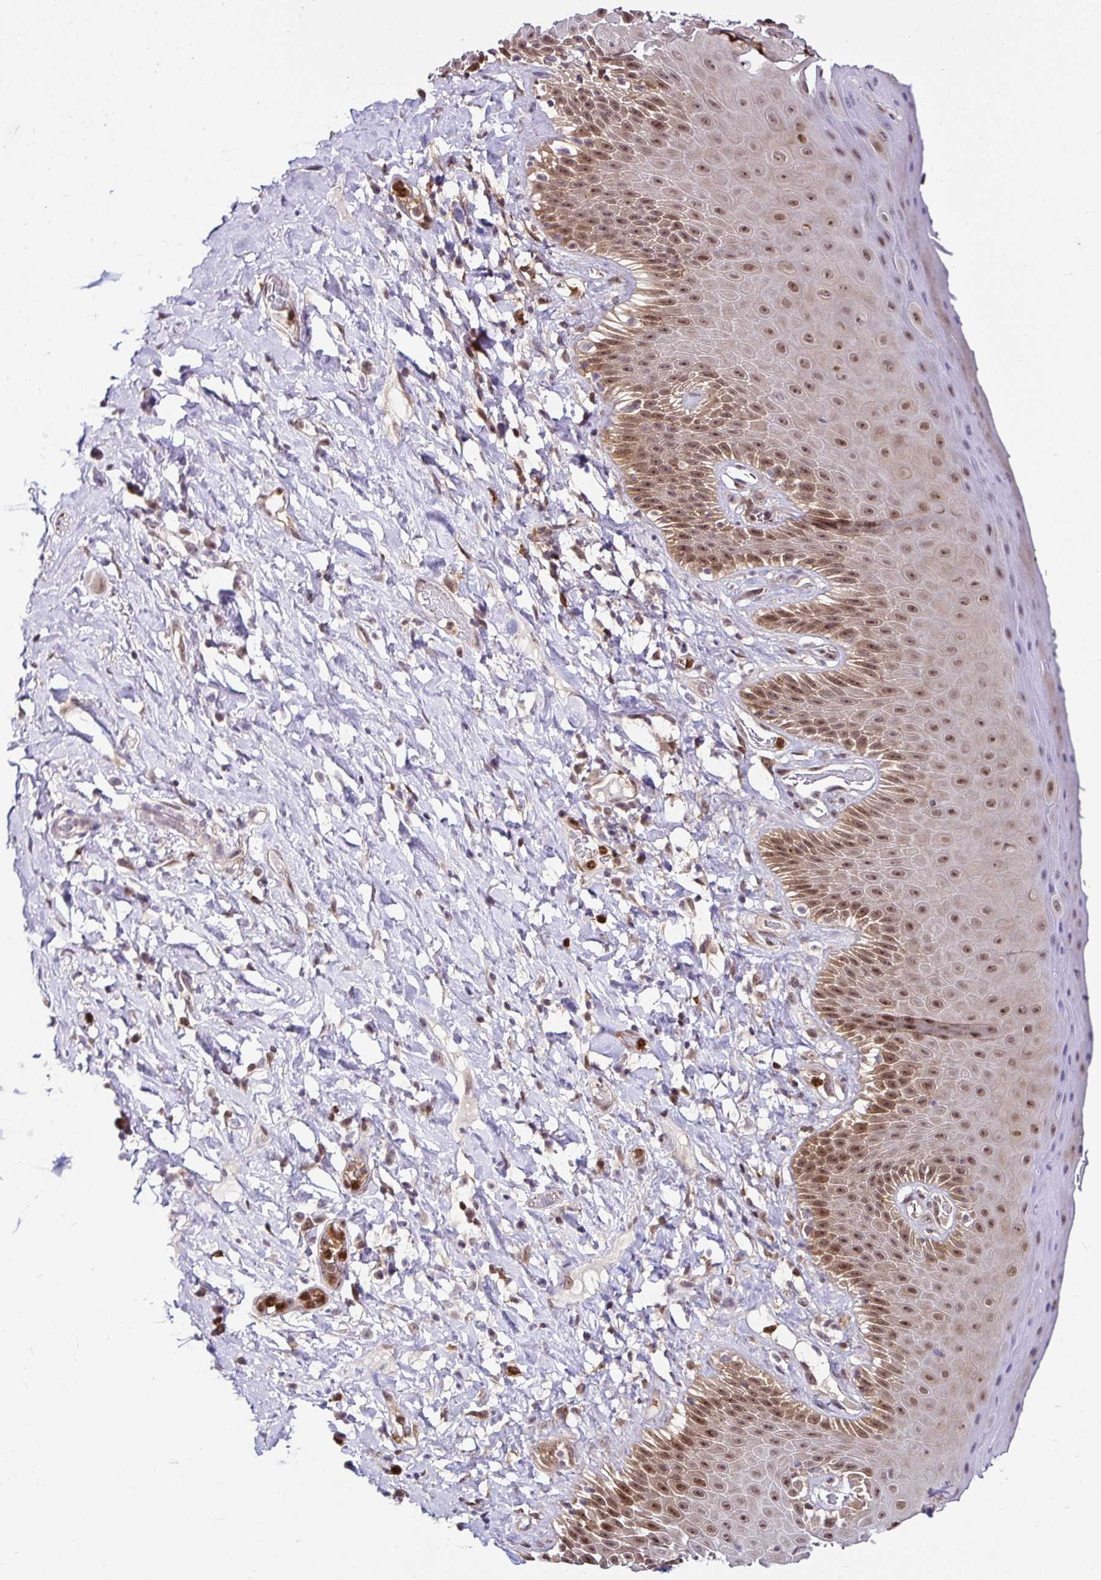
{"staining": {"intensity": "moderate", "quantity": ">75%", "location": "nuclear"}, "tissue": "skin", "cell_type": "Epidermal cells", "image_type": "normal", "snomed": [{"axis": "morphology", "description": "Normal tissue, NOS"}, {"axis": "topography", "description": "Anal"}], "caption": "A high-resolution micrograph shows IHC staining of unremarkable skin, which displays moderate nuclear positivity in about >75% of epidermal cells. Nuclei are stained in blue.", "gene": "PIN4", "patient": {"sex": "male", "age": 78}}